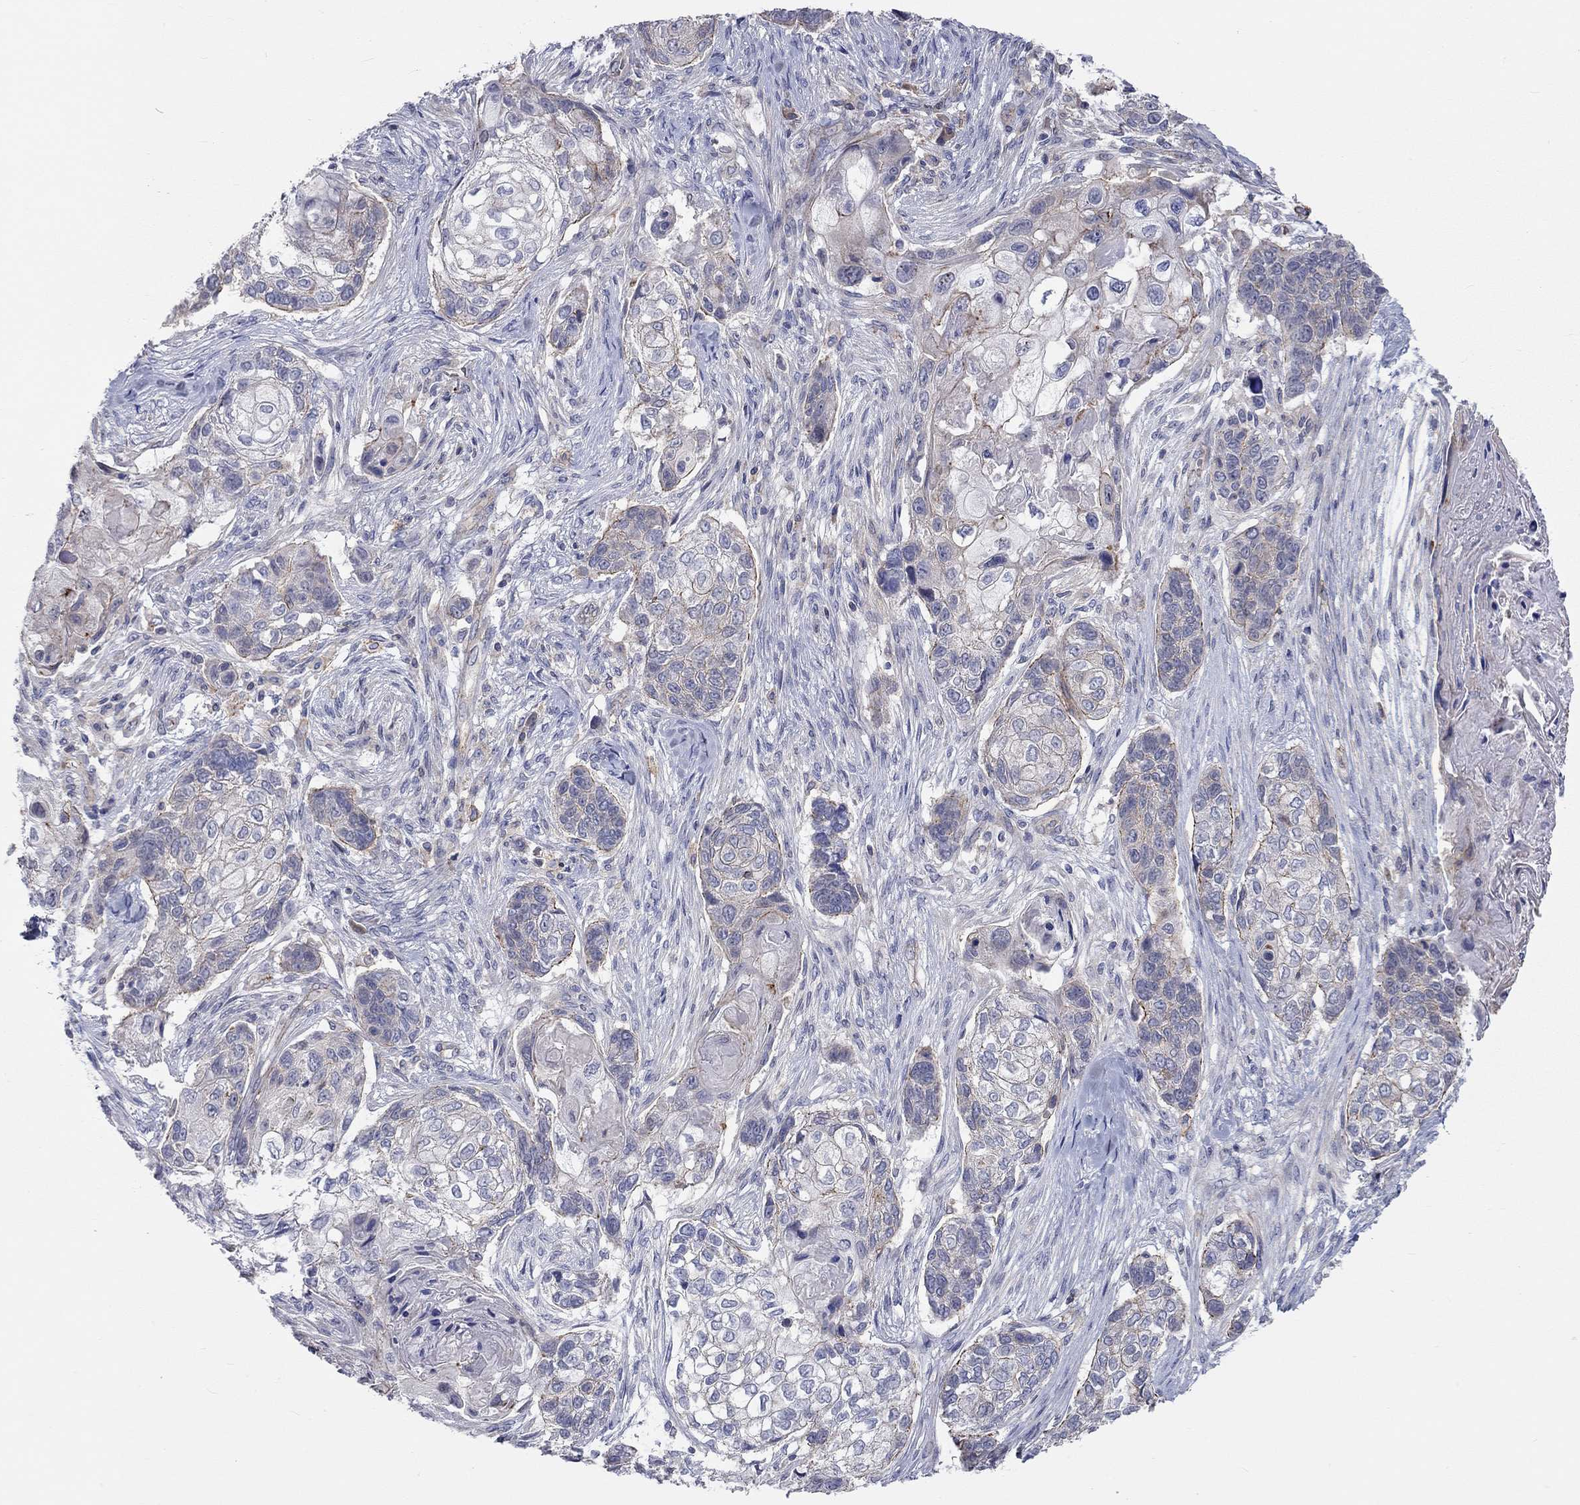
{"staining": {"intensity": "strong", "quantity": "<25%", "location": "cytoplasmic/membranous"}, "tissue": "lung cancer", "cell_type": "Tumor cells", "image_type": "cancer", "snomed": [{"axis": "morphology", "description": "Normal tissue, NOS"}, {"axis": "morphology", "description": "Squamous cell carcinoma, NOS"}, {"axis": "topography", "description": "Bronchus"}, {"axis": "topography", "description": "Lung"}], "caption": "An immunohistochemistry (IHC) image of tumor tissue is shown. Protein staining in brown shows strong cytoplasmic/membranous positivity in squamous cell carcinoma (lung) within tumor cells.", "gene": "PCDHGA10", "patient": {"sex": "male", "age": 69}}